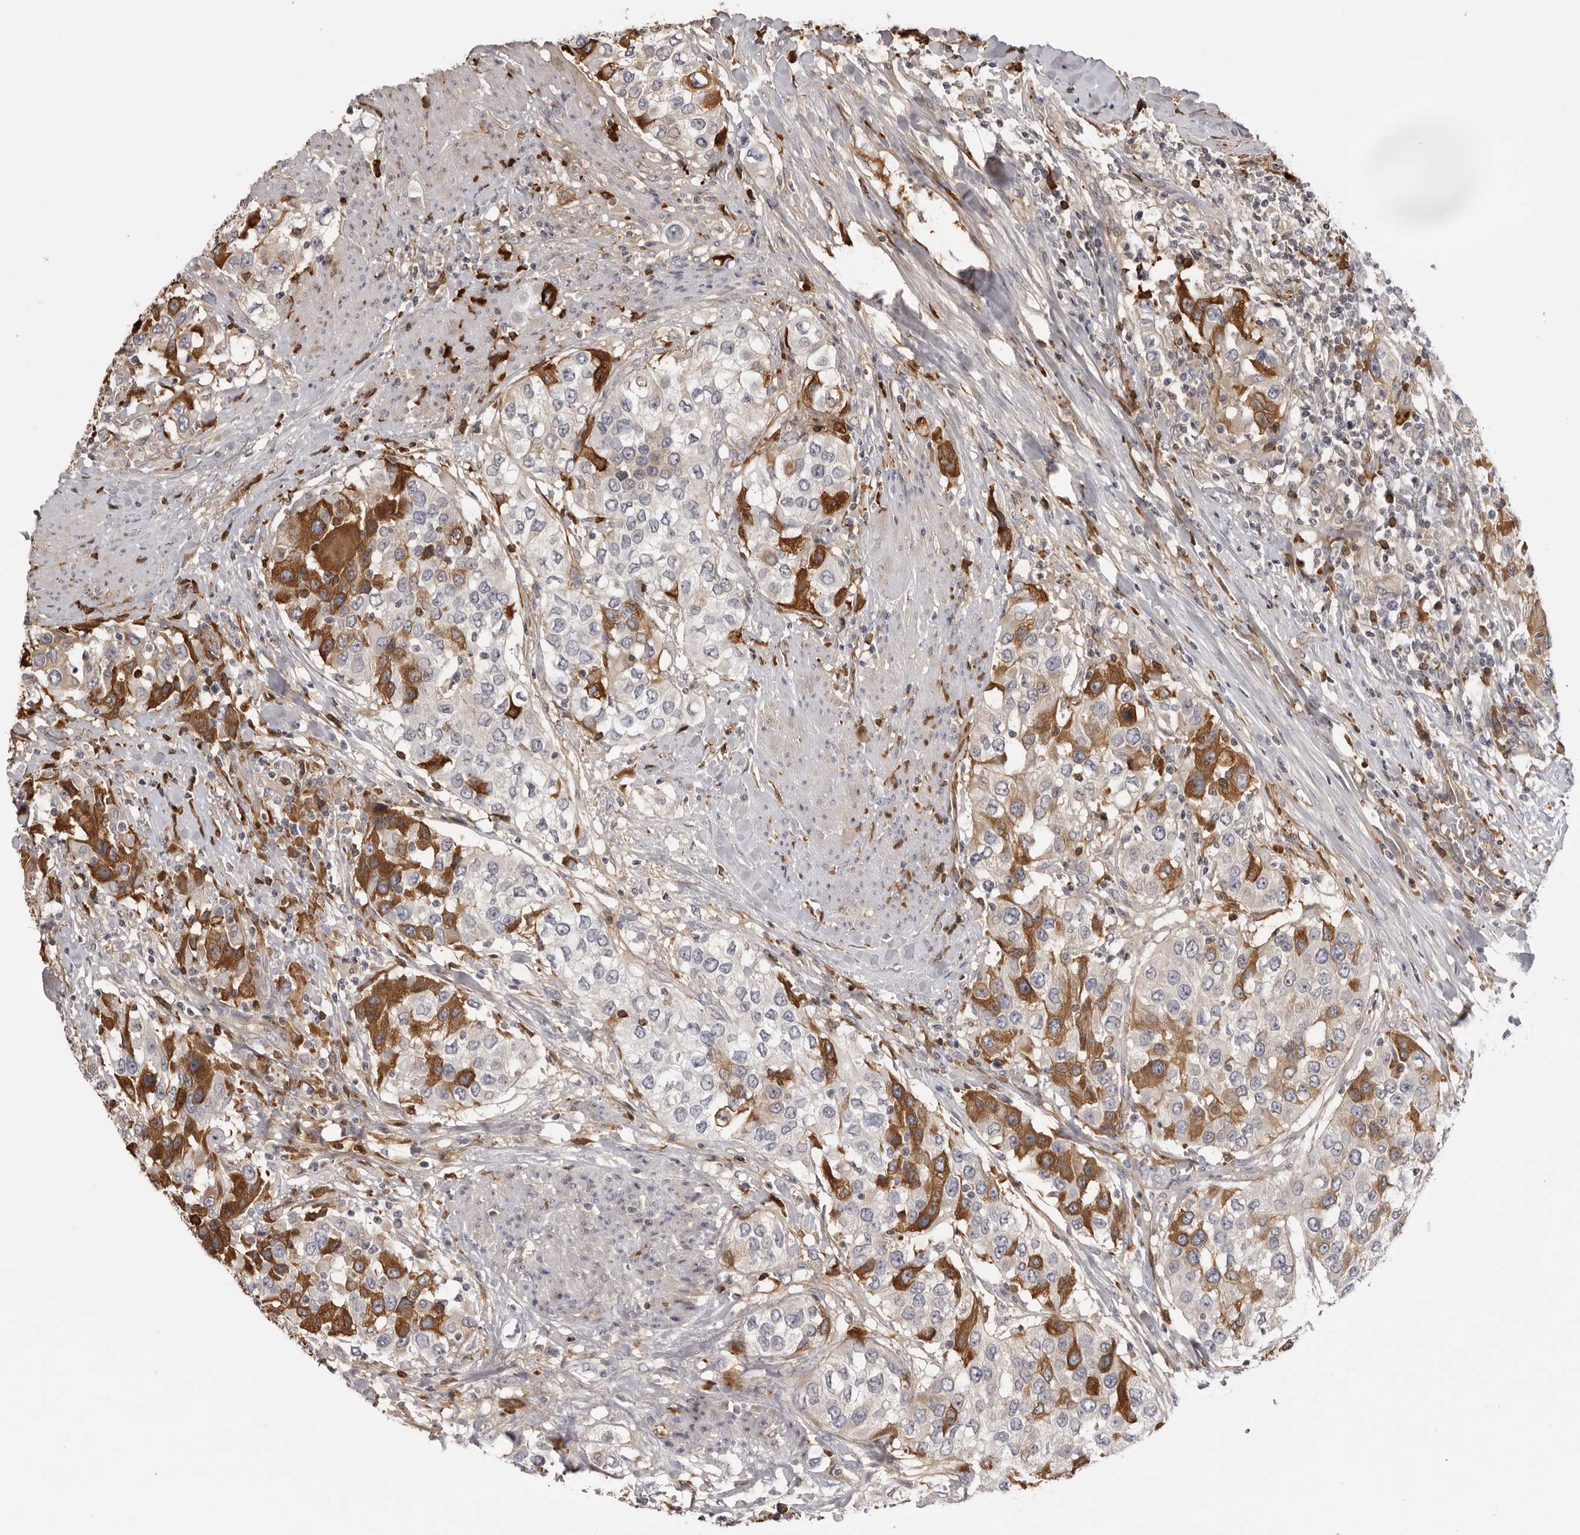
{"staining": {"intensity": "moderate", "quantity": "25%-75%", "location": "cytoplasmic/membranous"}, "tissue": "urothelial cancer", "cell_type": "Tumor cells", "image_type": "cancer", "snomed": [{"axis": "morphology", "description": "Urothelial carcinoma, High grade"}, {"axis": "topography", "description": "Urinary bladder"}], "caption": "Immunohistochemistry (IHC) of human urothelial cancer reveals medium levels of moderate cytoplasmic/membranous expression in about 25%-75% of tumor cells.", "gene": "PLEKHF2", "patient": {"sex": "female", "age": 80}}